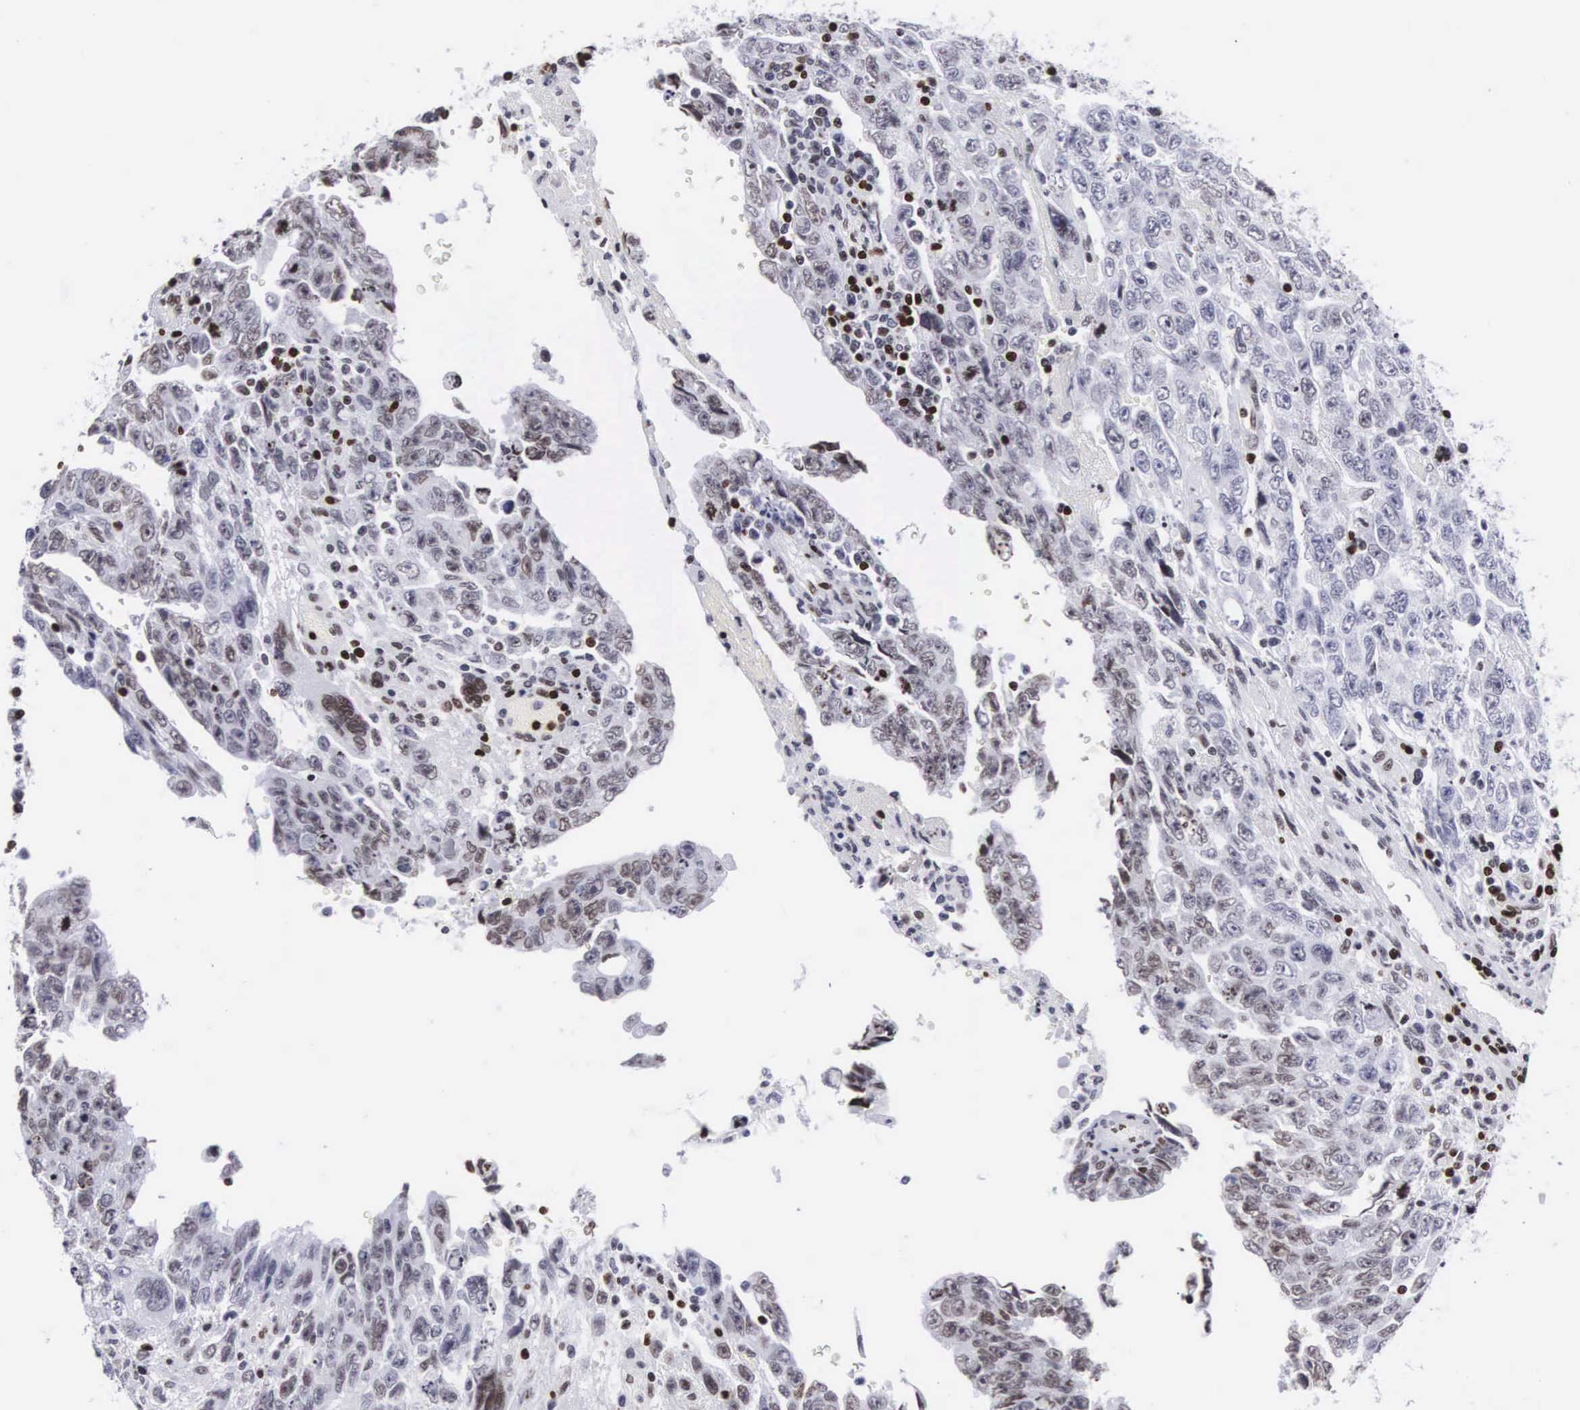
{"staining": {"intensity": "weak", "quantity": "<25%", "location": "nuclear"}, "tissue": "testis cancer", "cell_type": "Tumor cells", "image_type": "cancer", "snomed": [{"axis": "morphology", "description": "Carcinoma, Embryonal, NOS"}, {"axis": "topography", "description": "Testis"}], "caption": "An IHC image of testis embryonal carcinoma is shown. There is no staining in tumor cells of testis embryonal carcinoma. The staining is performed using DAB brown chromogen with nuclei counter-stained in using hematoxylin.", "gene": "MECP2", "patient": {"sex": "male", "age": 28}}